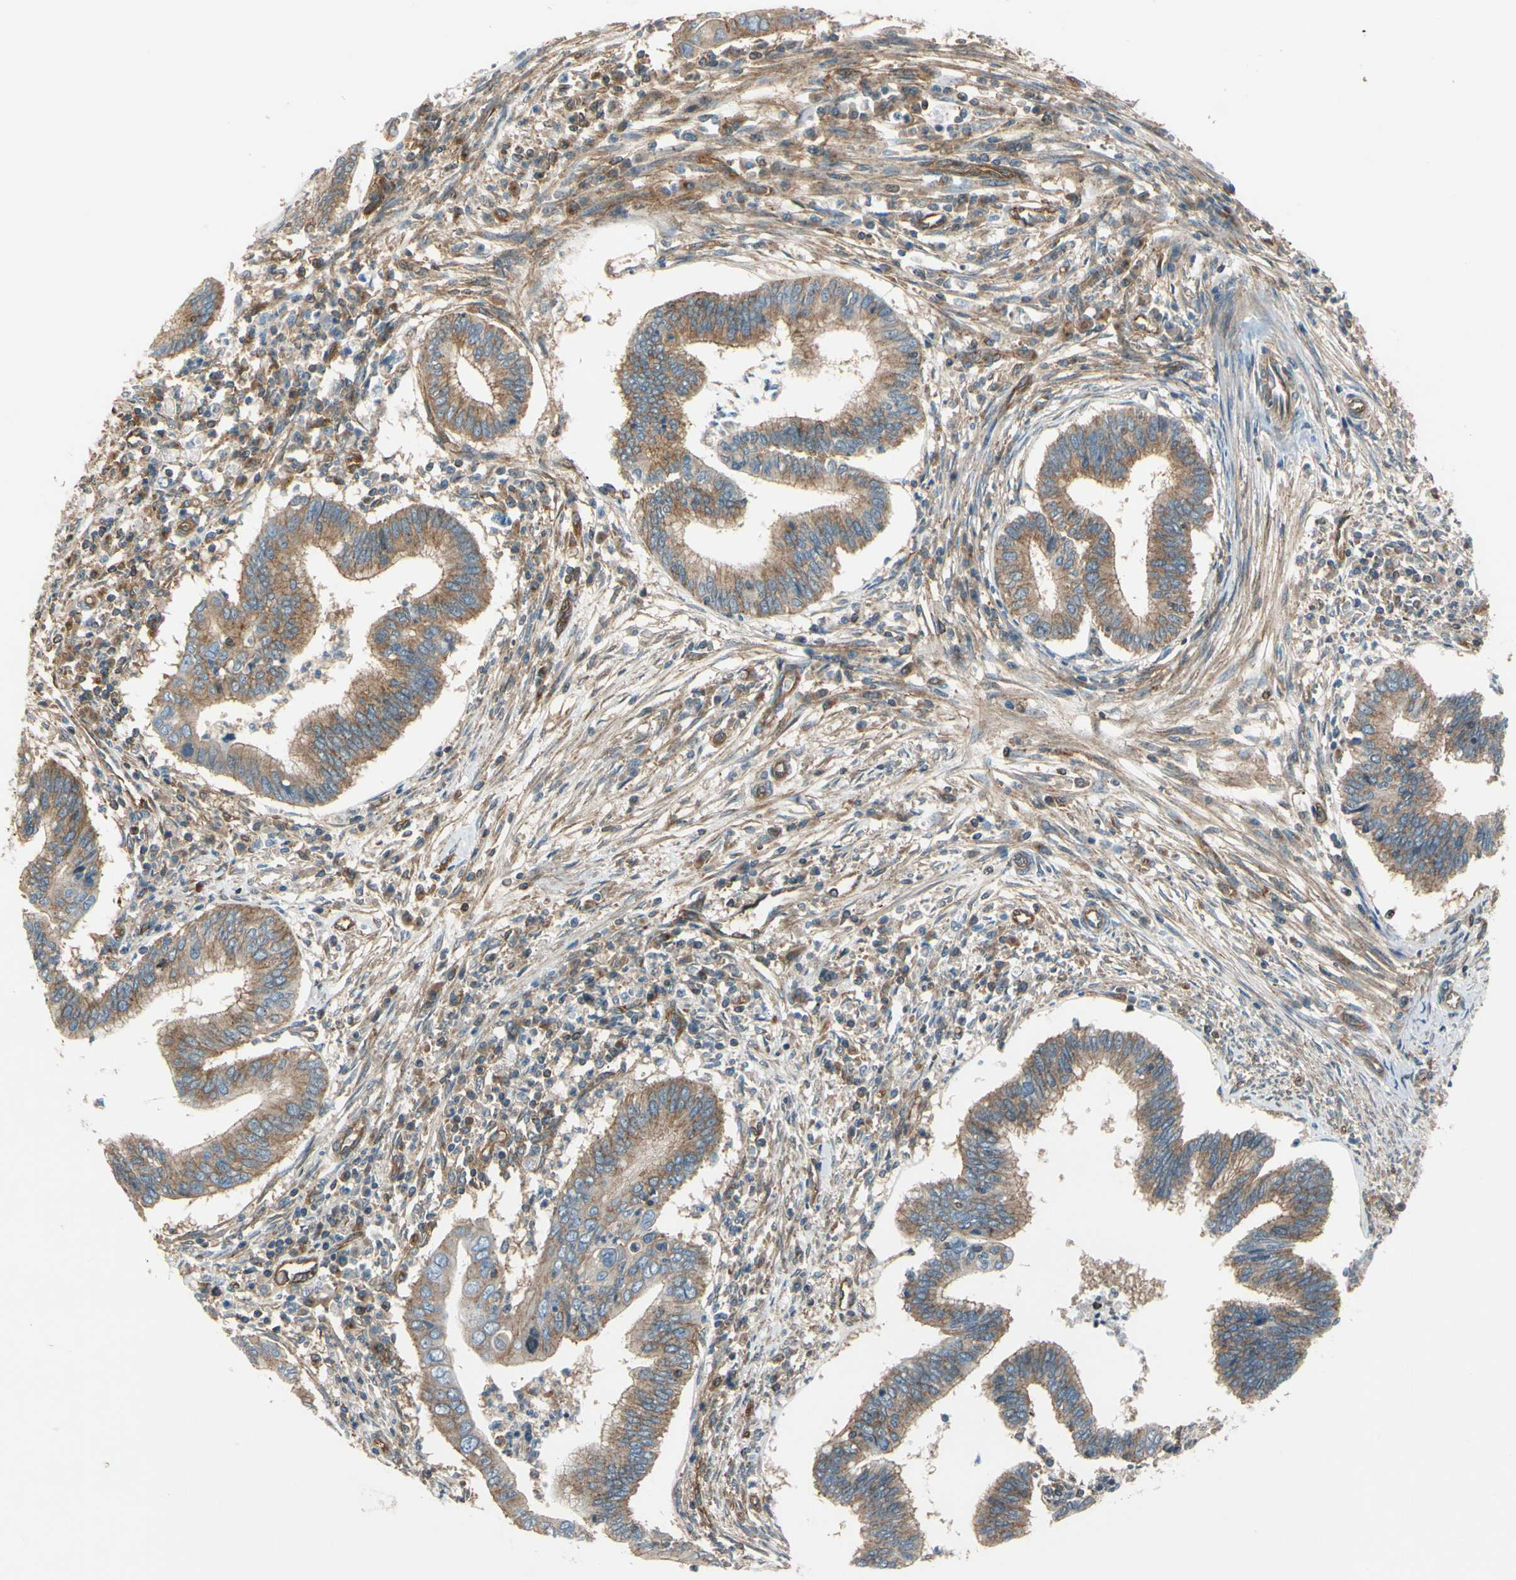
{"staining": {"intensity": "weak", "quantity": ">75%", "location": "cytoplasmic/membranous"}, "tissue": "cervical cancer", "cell_type": "Tumor cells", "image_type": "cancer", "snomed": [{"axis": "morphology", "description": "Adenocarcinoma, NOS"}, {"axis": "topography", "description": "Cervix"}], "caption": "An image of cervical cancer stained for a protein shows weak cytoplasmic/membranous brown staining in tumor cells. The staining was performed using DAB to visualize the protein expression in brown, while the nuclei were stained in blue with hematoxylin (Magnification: 20x).", "gene": "EPS15", "patient": {"sex": "female", "age": 36}}